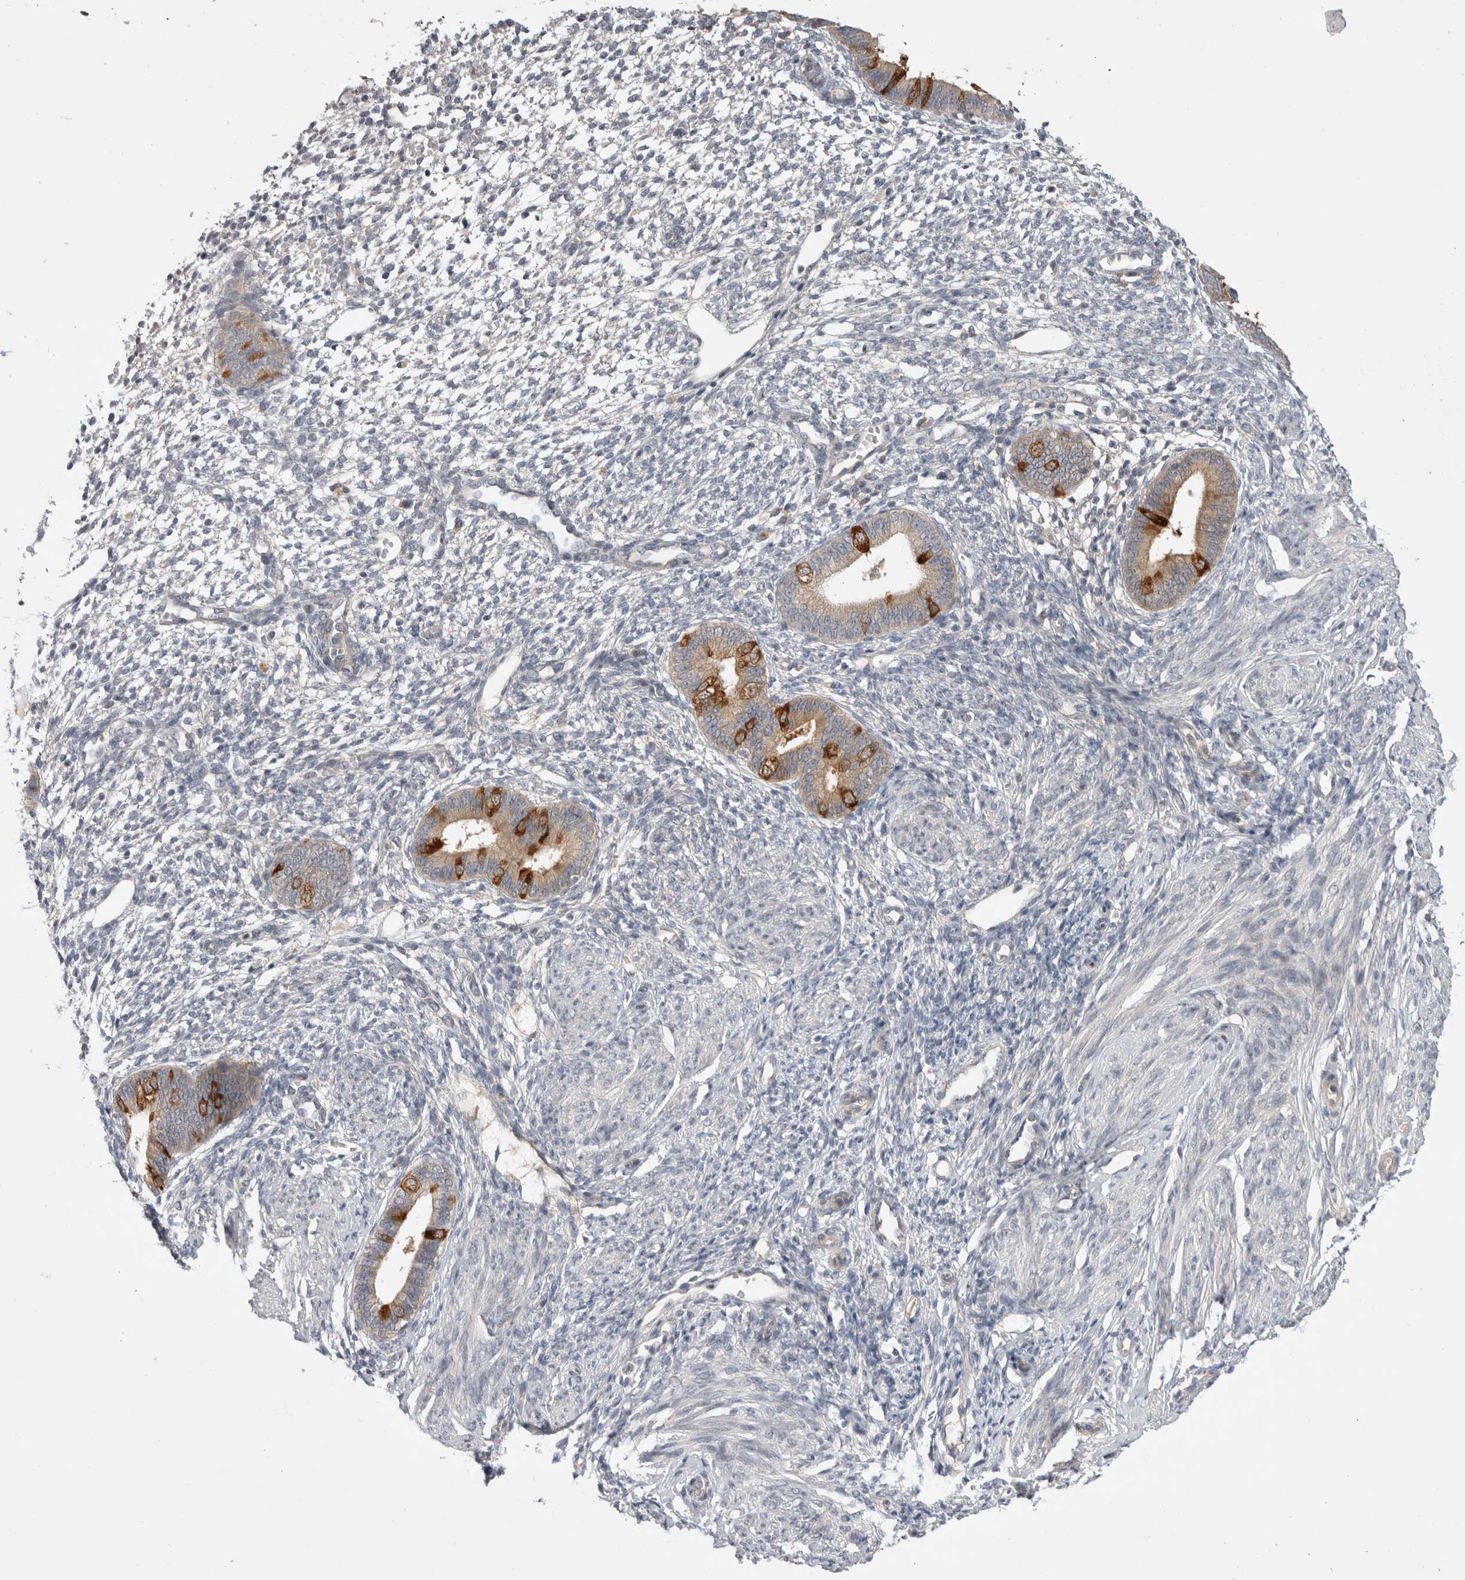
{"staining": {"intensity": "negative", "quantity": "none", "location": "none"}, "tissue": "endometrium", "cell_type": "Cells in endometrial stroma", "image_type": "normal", "snomed": [{"axis": "morphology", "description": "Normal tissue, NOS"}, {"axis": "topography", "description": "Endometrium"}], "caption": "High magnification brightfield microscopy of unremarkable endometrium stained with DAB (3,3'-diaminobenzidine) (brown) and counterstained with hematoxylin (blue): cells in endometrial stroma show no significant positivity.", "gene": "CERS3", "patient": {"sex": "female", "age": 46}}